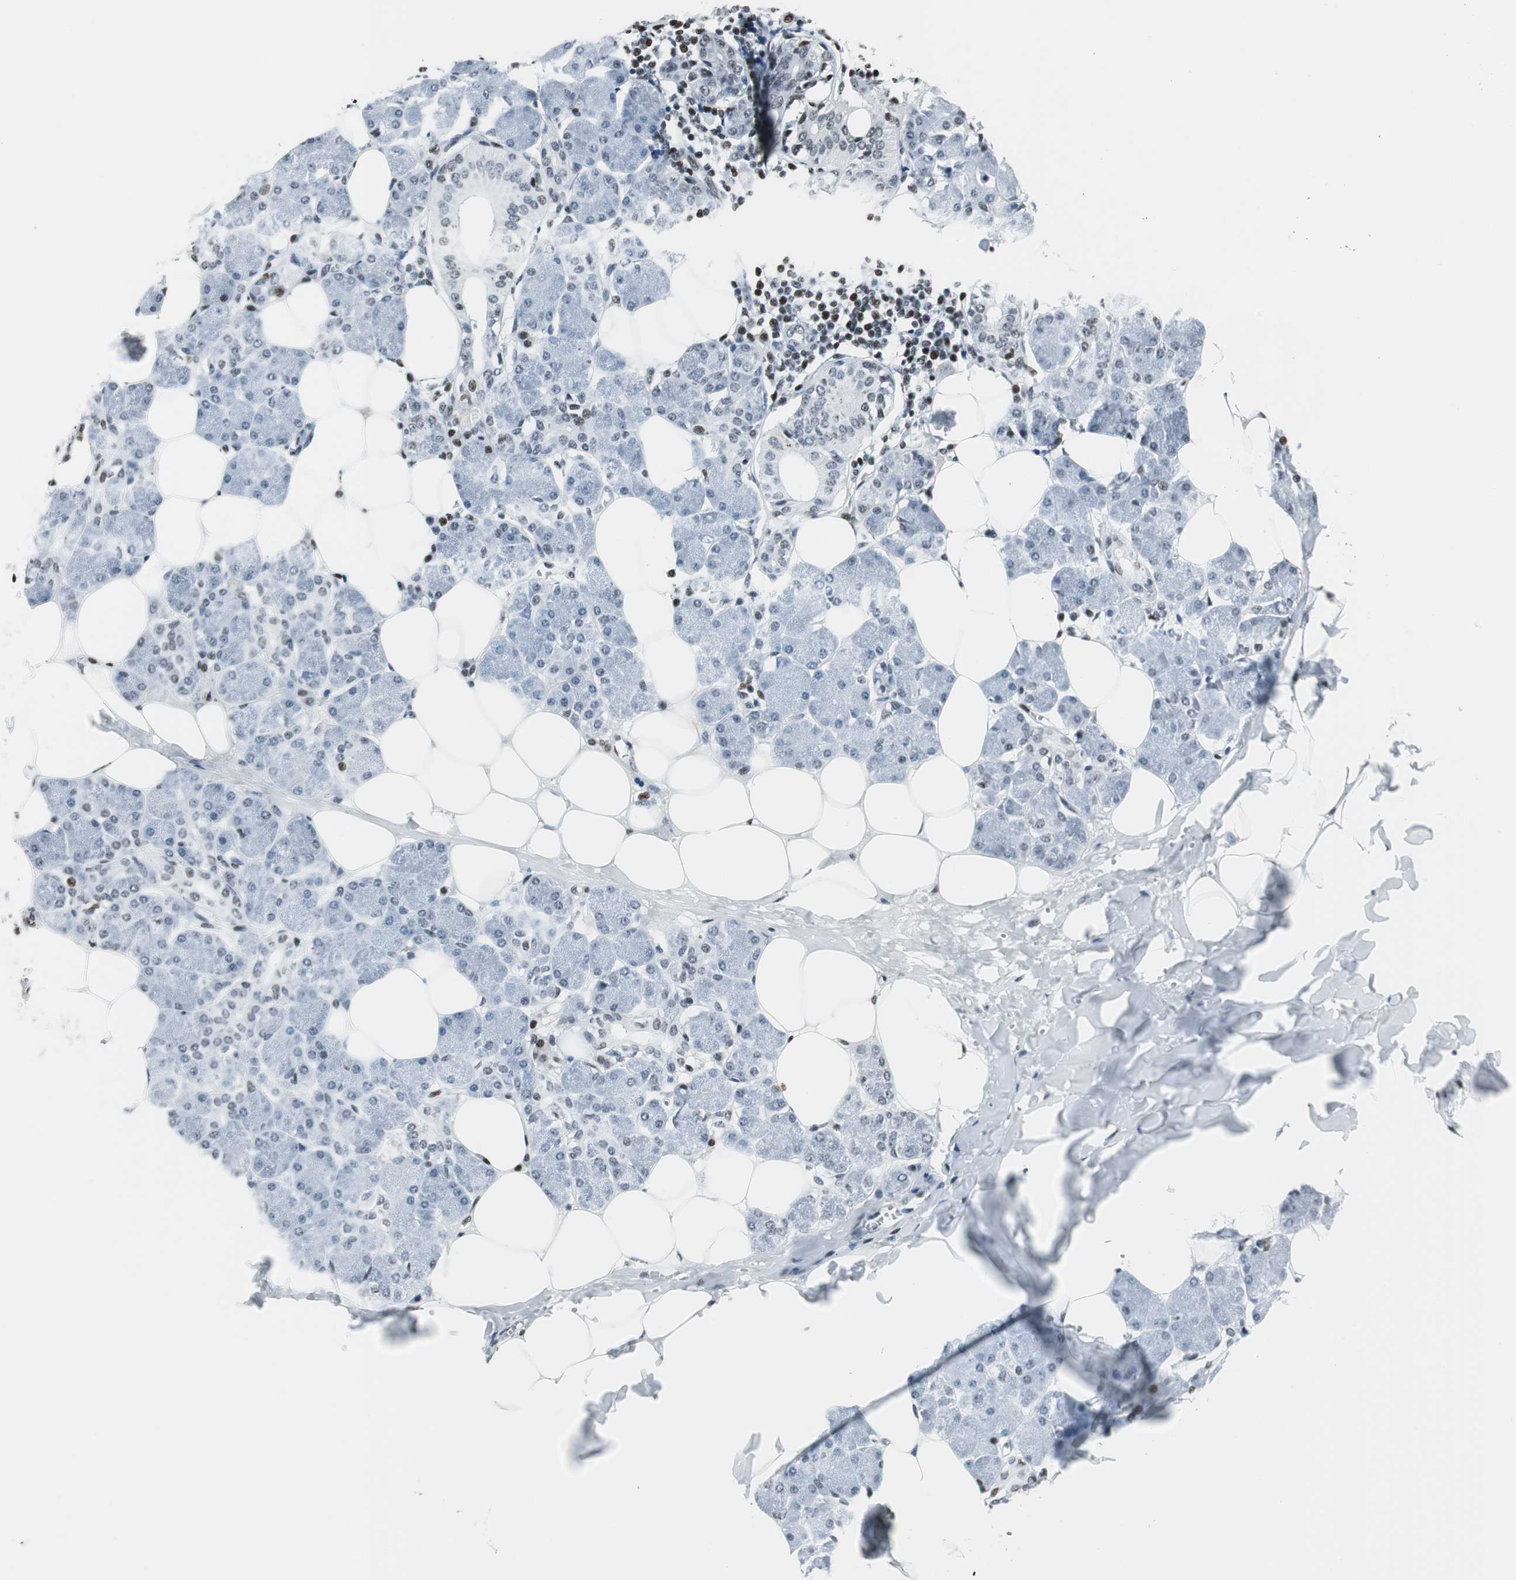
{"staining": {"intensity": "weak", "quantity": "<25%", "location": "nuclear"}, "tissue": "salivary gland", "cell_type": "Glandular cells", "image_type": "normal", "snomed": [{"axis": "morphology", "description": "Normal tissue, NOS"}, {"axis": "morphology", "description": "Adenoma, NOS"}, {"axis": "topography", "description": "Salivary gland"}], "caption": "Immunohistochemistry histopathology image of unremarkable salivary gland: human salivary gland stained with DAB displays no significant protein expression in glandular cells.", "gene": "RBBP4", "patient": {"sex": "female", "age": 32}}